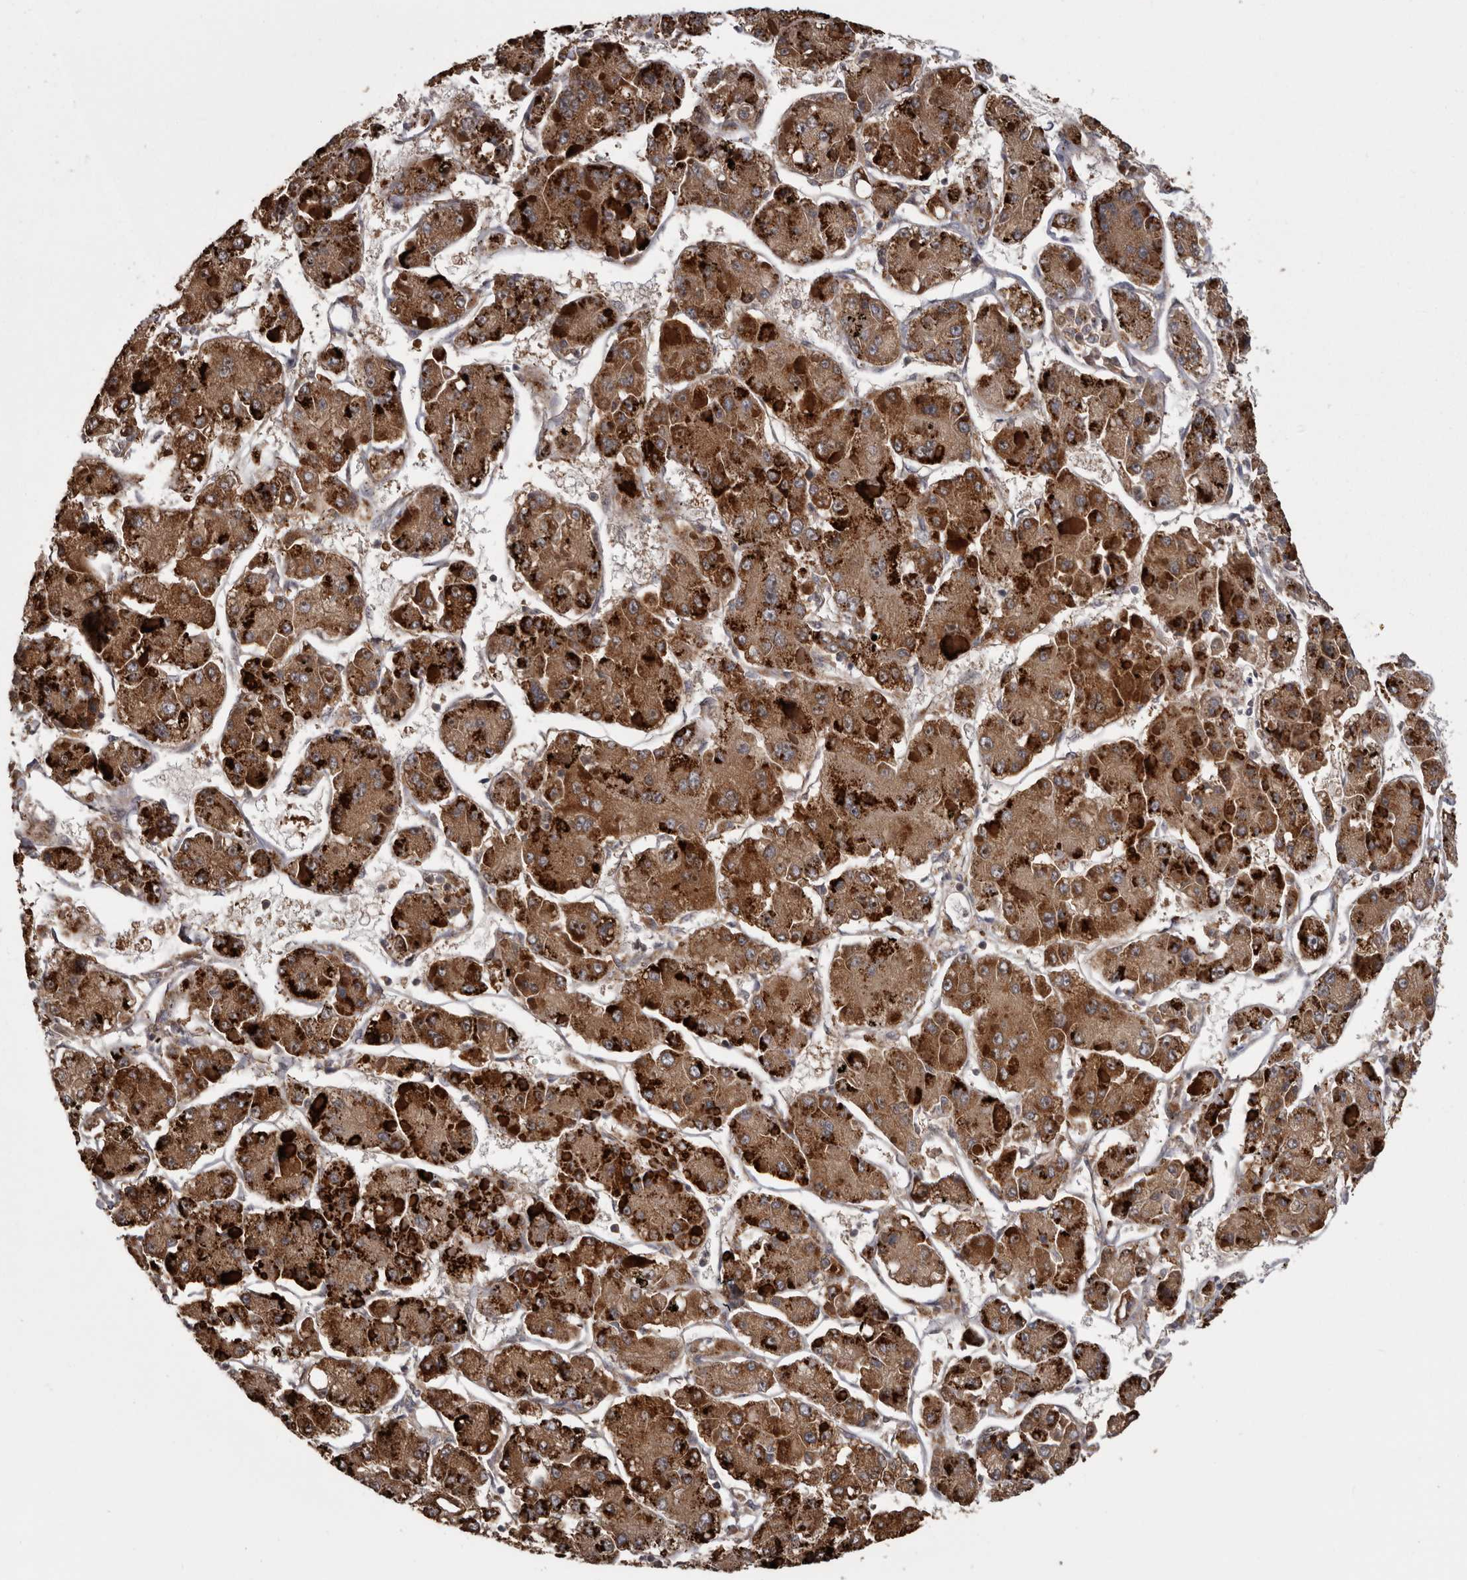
{"staining": {"intensity": "strong", "quantity": ">75%", "location": "cytoplasmic/membranous"}, "tissue": "liver cancer", "cell_type": "Tumor cells", "image_type": "cancer", "snomed": [{"axis": "morphology", "description": "Carcinoma, Hepatocellular, NOS"}, {"axis": "topography", "description": "Liver"}], "caption": "An immunohistochemistry (IHC) histopathology image of neoplastic tissue is shown. Protein staining in brown shows strong cytoplasmic/membranous positivity in liver cancer within tumor cells. (DAB = brown stain, brightfield microscopy at high magnification).", "gene": "DARS1", "patient": {"sex": "female", "age": 73}}